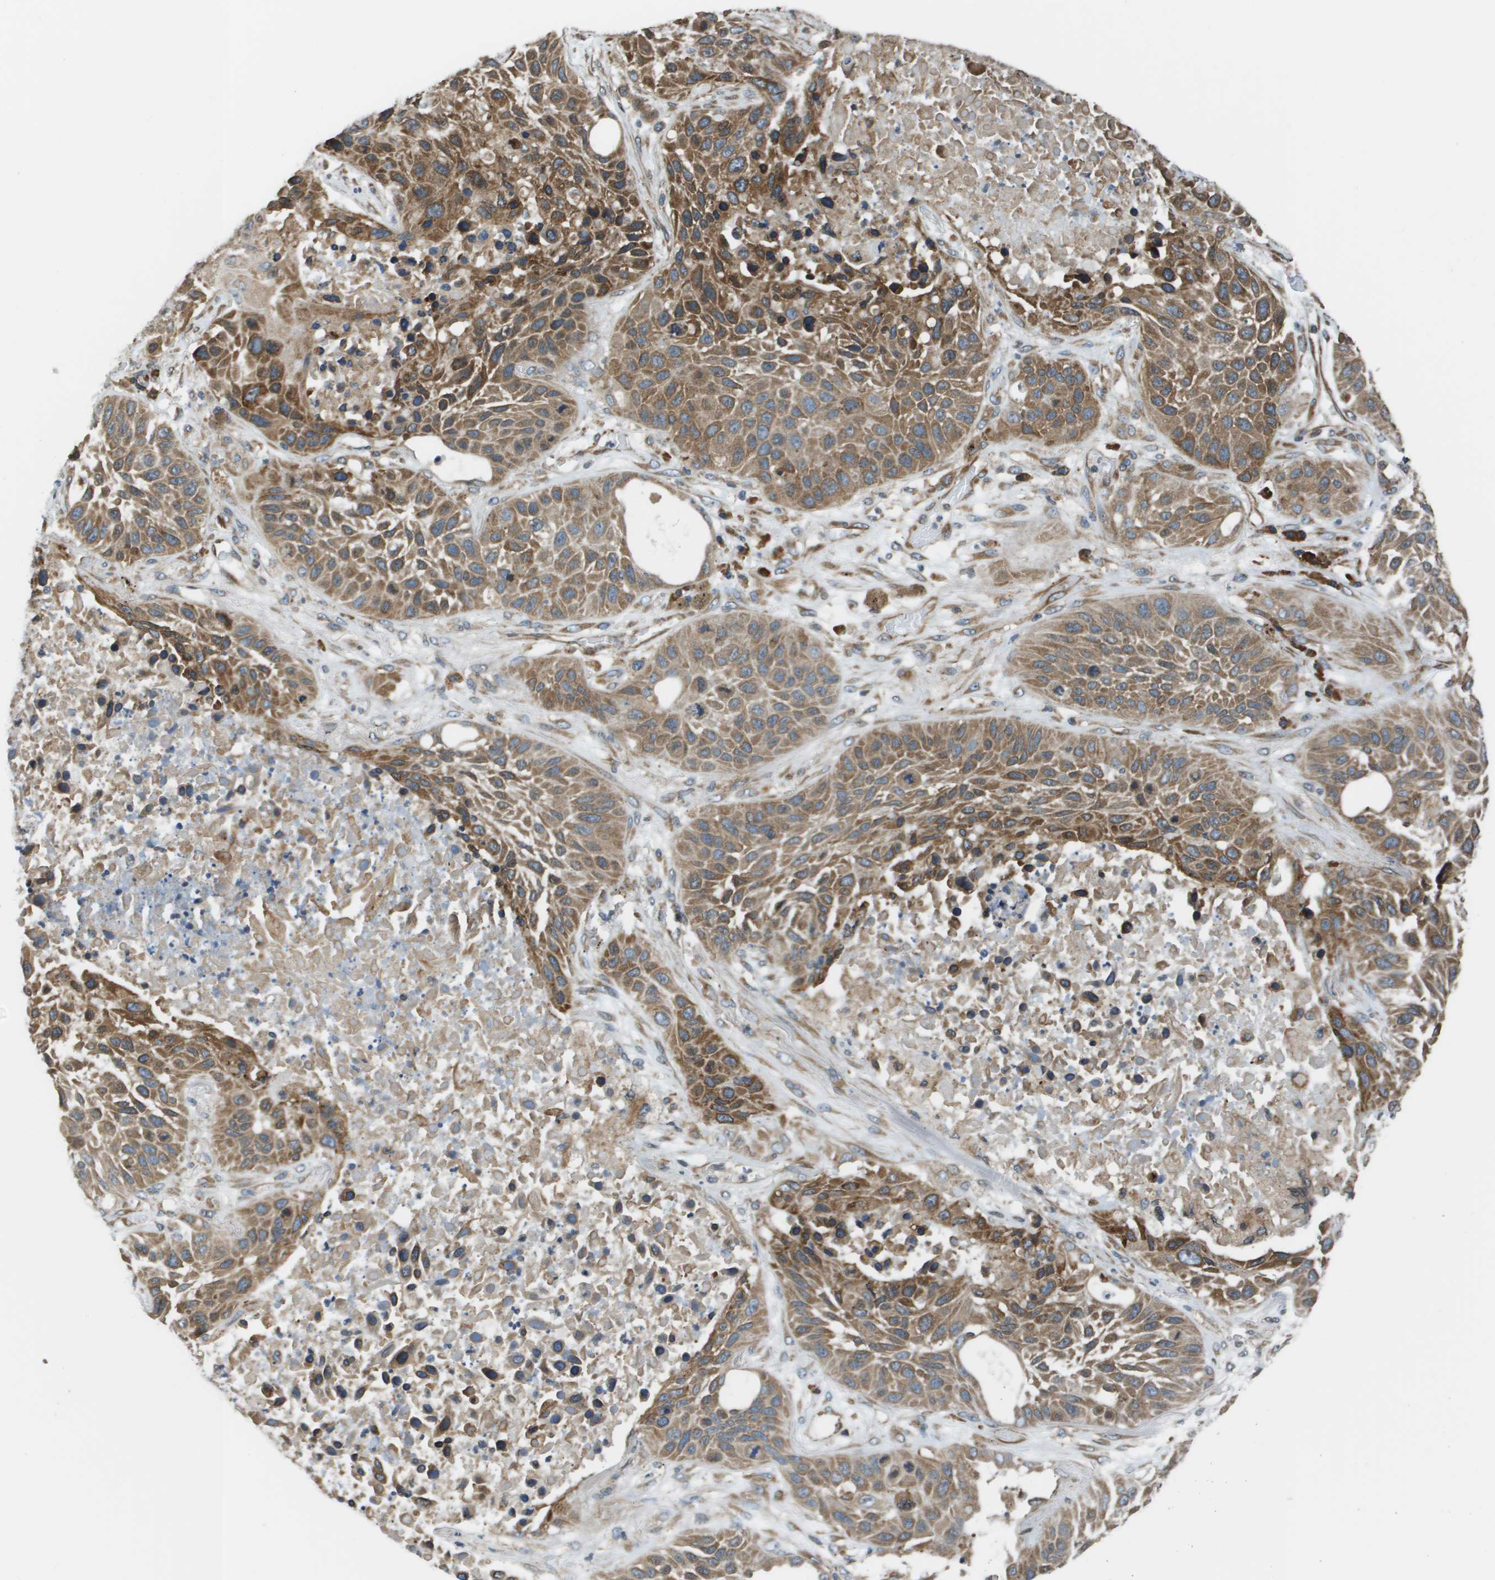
{"staining": {"intensity": "moderate", "quantity": ">75%", "location": "cytoplasmic/membranous"}, "tissue": "lung cancer", "cell_type": "Tumor cells", "image_type": "cancer", "snomed": [{"axis": "morphology", "description": "Squamous cell carcinoma, NOS"}, {"axis": "topography", "description": "Lung"}], "caption": "High-magnification brightfield microscopy of lung cancer (squamous cell carcinoma) stained with DAB (3,3'-diaminobenzidine) (brown) and counterstained with hematoxylin (blue). tumor cells exhibit moderate cytoplasmic/membranous positivity is present in approximately>75% of cells.", "gene": "SEC62", "patient": {"sex": "male", "age": 57}}